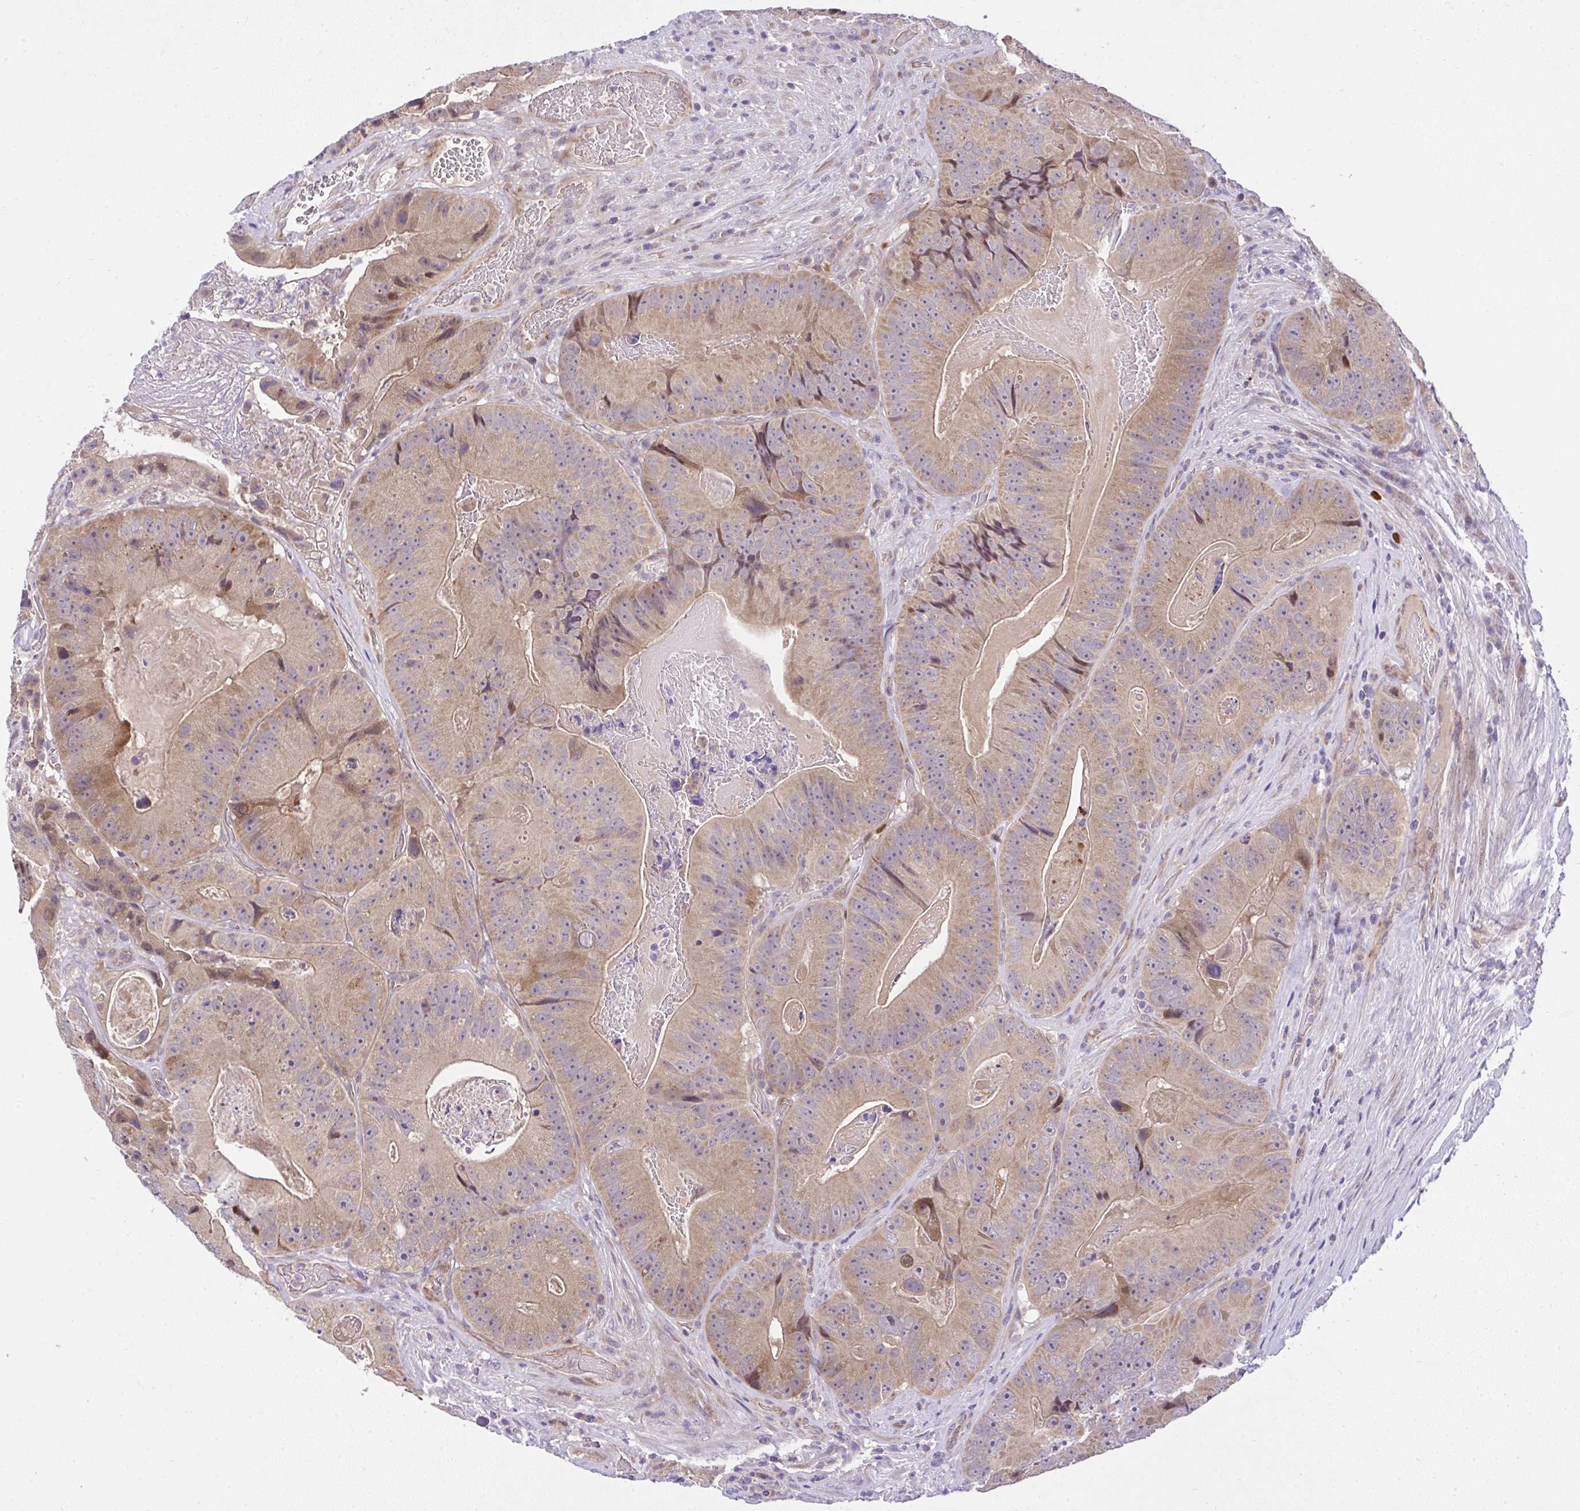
{"staining": {"intensity": "weak", "quantity": ">75%", "location": "cytoplasmic/membranous"}, "tissue": "colorectal cancer", "cell_type": "Tumor cells", "image_type": "cancer", "snomed": [{"axis": "morphology", "description": "Adenocarcinoma, NOS"}, {"axis": "topography", "description": "Colon"}], "caption": "Weak cytoplasmic/membranous staining for a protein is present in approximately >75% of tumor cells of colorectal cancer (adenocarcinoma) using immunohistochemistry (IHC).", "gene": "CHIA", "patient": {"sex": "female", "age": 86}}